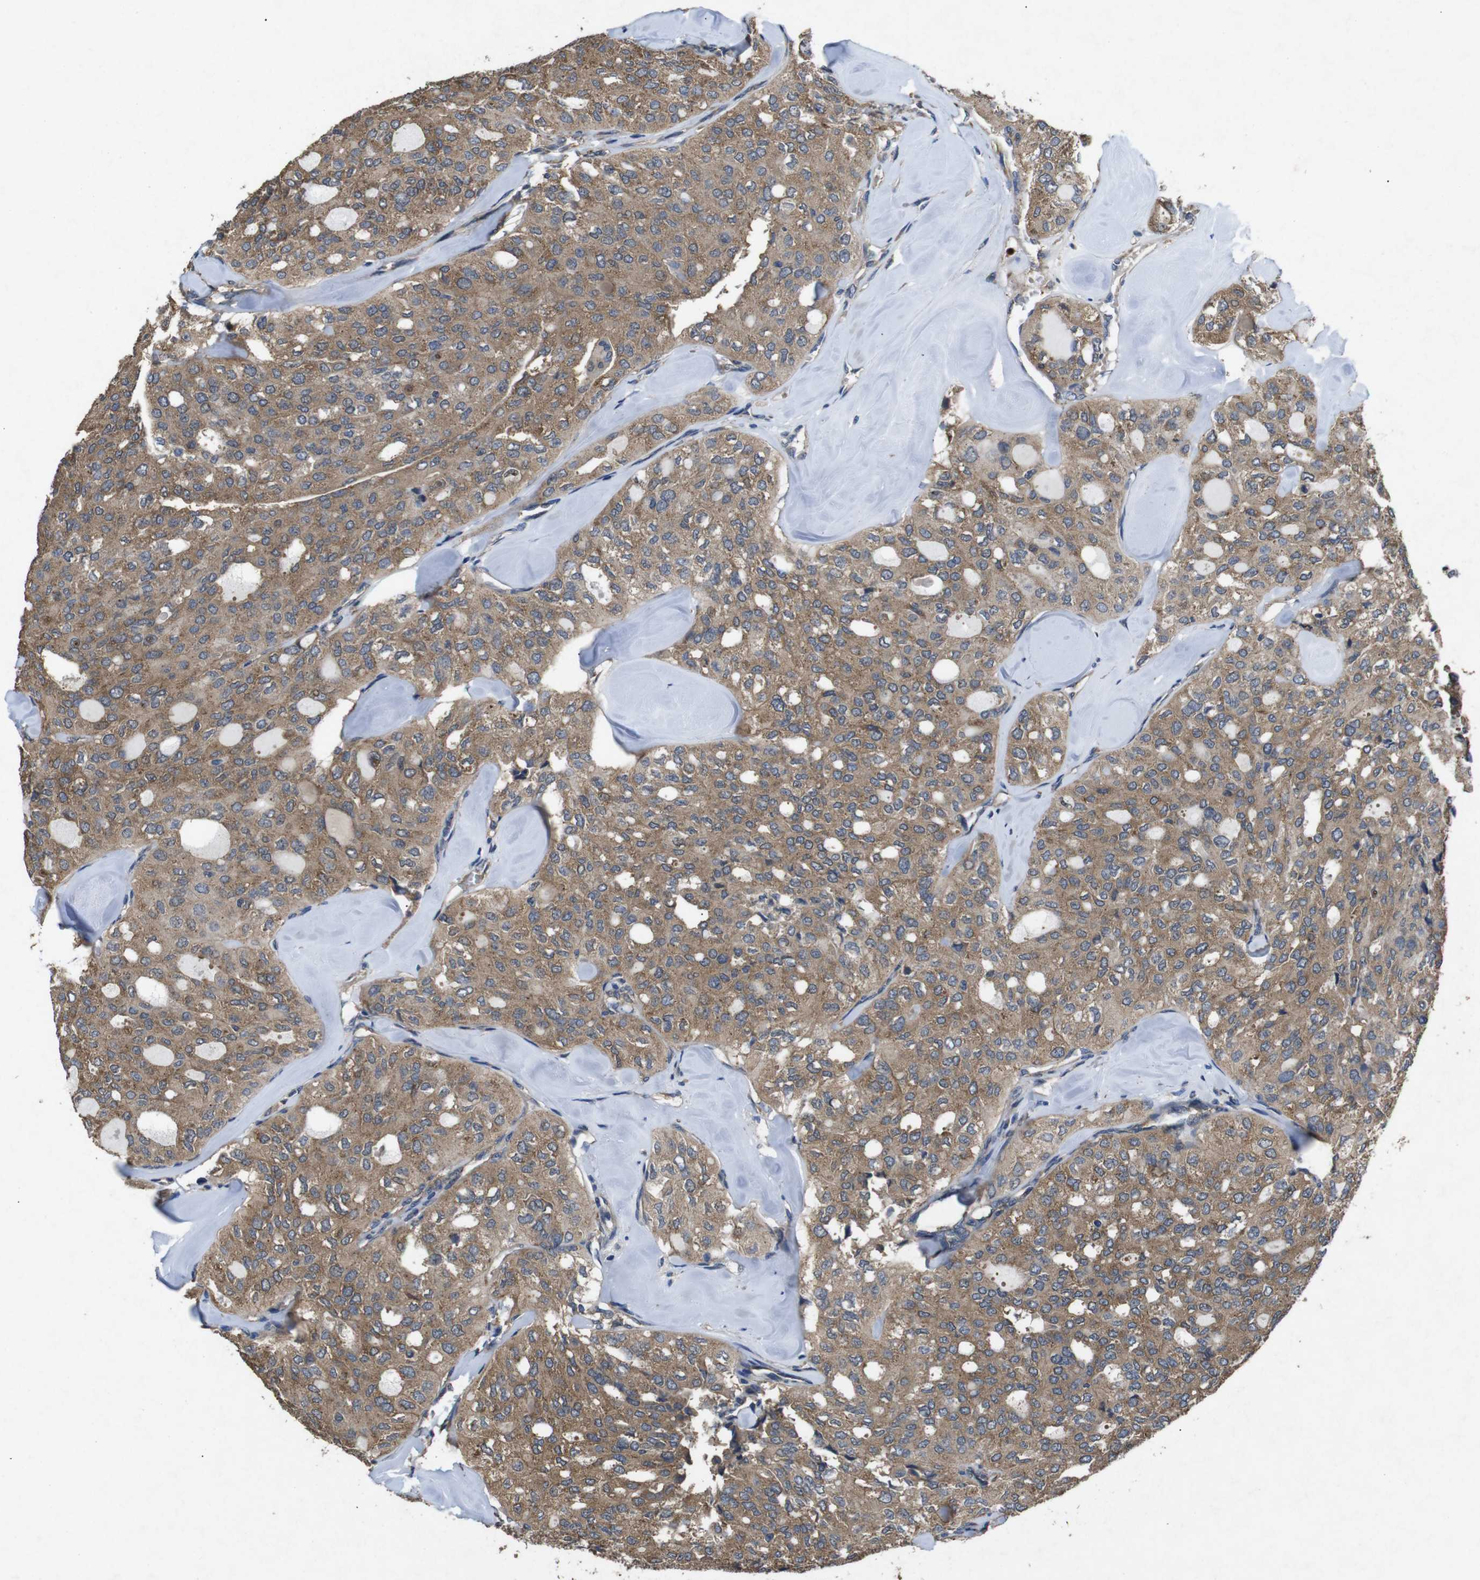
{"staining": {"intensity": "moderate", "quantity": ">75%", "location": "cytoplasmic/membranous"}, "tissue": "thyroid cancer", "cell_type": "Tumor cells", "image_type": "cancer", "snomed": [{"axis": "morphology", "description": "Follicular adenoma carcinoma, NOS"}, {"axis": "topography", "description": "Thyroid gland"}], "caption": "A photomicrograph showing moderate cytoplasmic/membranous staining in approximately >75% of tumor cells in thyroid follicular adenoma carcinoma, as visualized by brown immunohistochemical staining.", "gene": "BNIP3", "patient": {"sex": "male", "age": 75}}